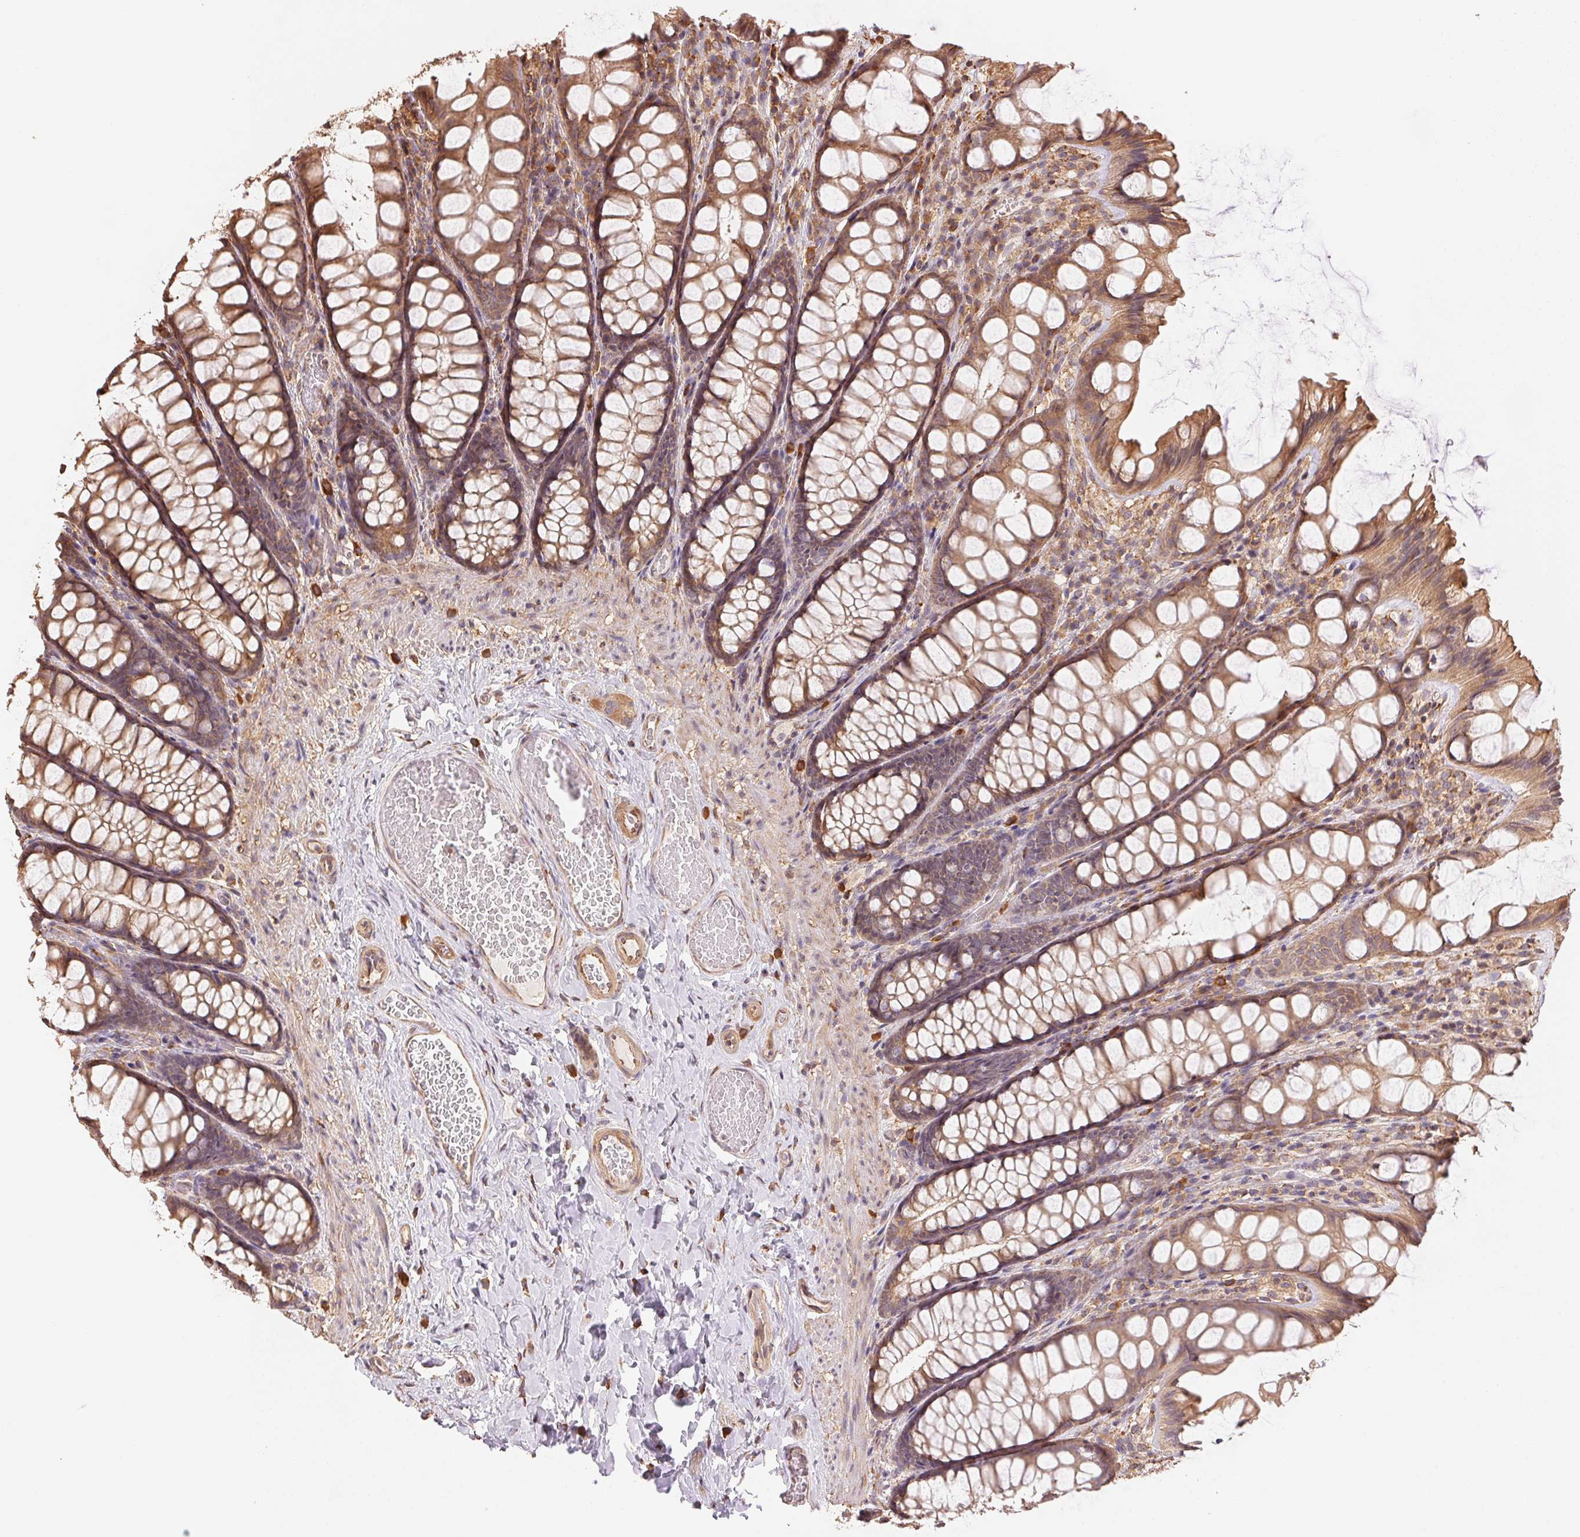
{"staining": {"intensity": "negative", "quantity": "none", "location": "none"}, "tissue": "colon", "cell_type": "Endothelial cells", "image_type": "normal", "snomed": [{"axis": "morphology", "description": "Normal tissue, NOS"}, {"axis": "topography", "description": "Colon"}], "caption": "Endothelial cells show no significant protein positivity in normal colon. The staining was performed using DAB (3,3'-diaminobenzidine) to visualize the protein expression in brown, while the nuclei were stained in blue with hematoxylin (Magnification: 20x).", "gene": "C6orf163", "patient": {"sex": "male", "age": 47}}